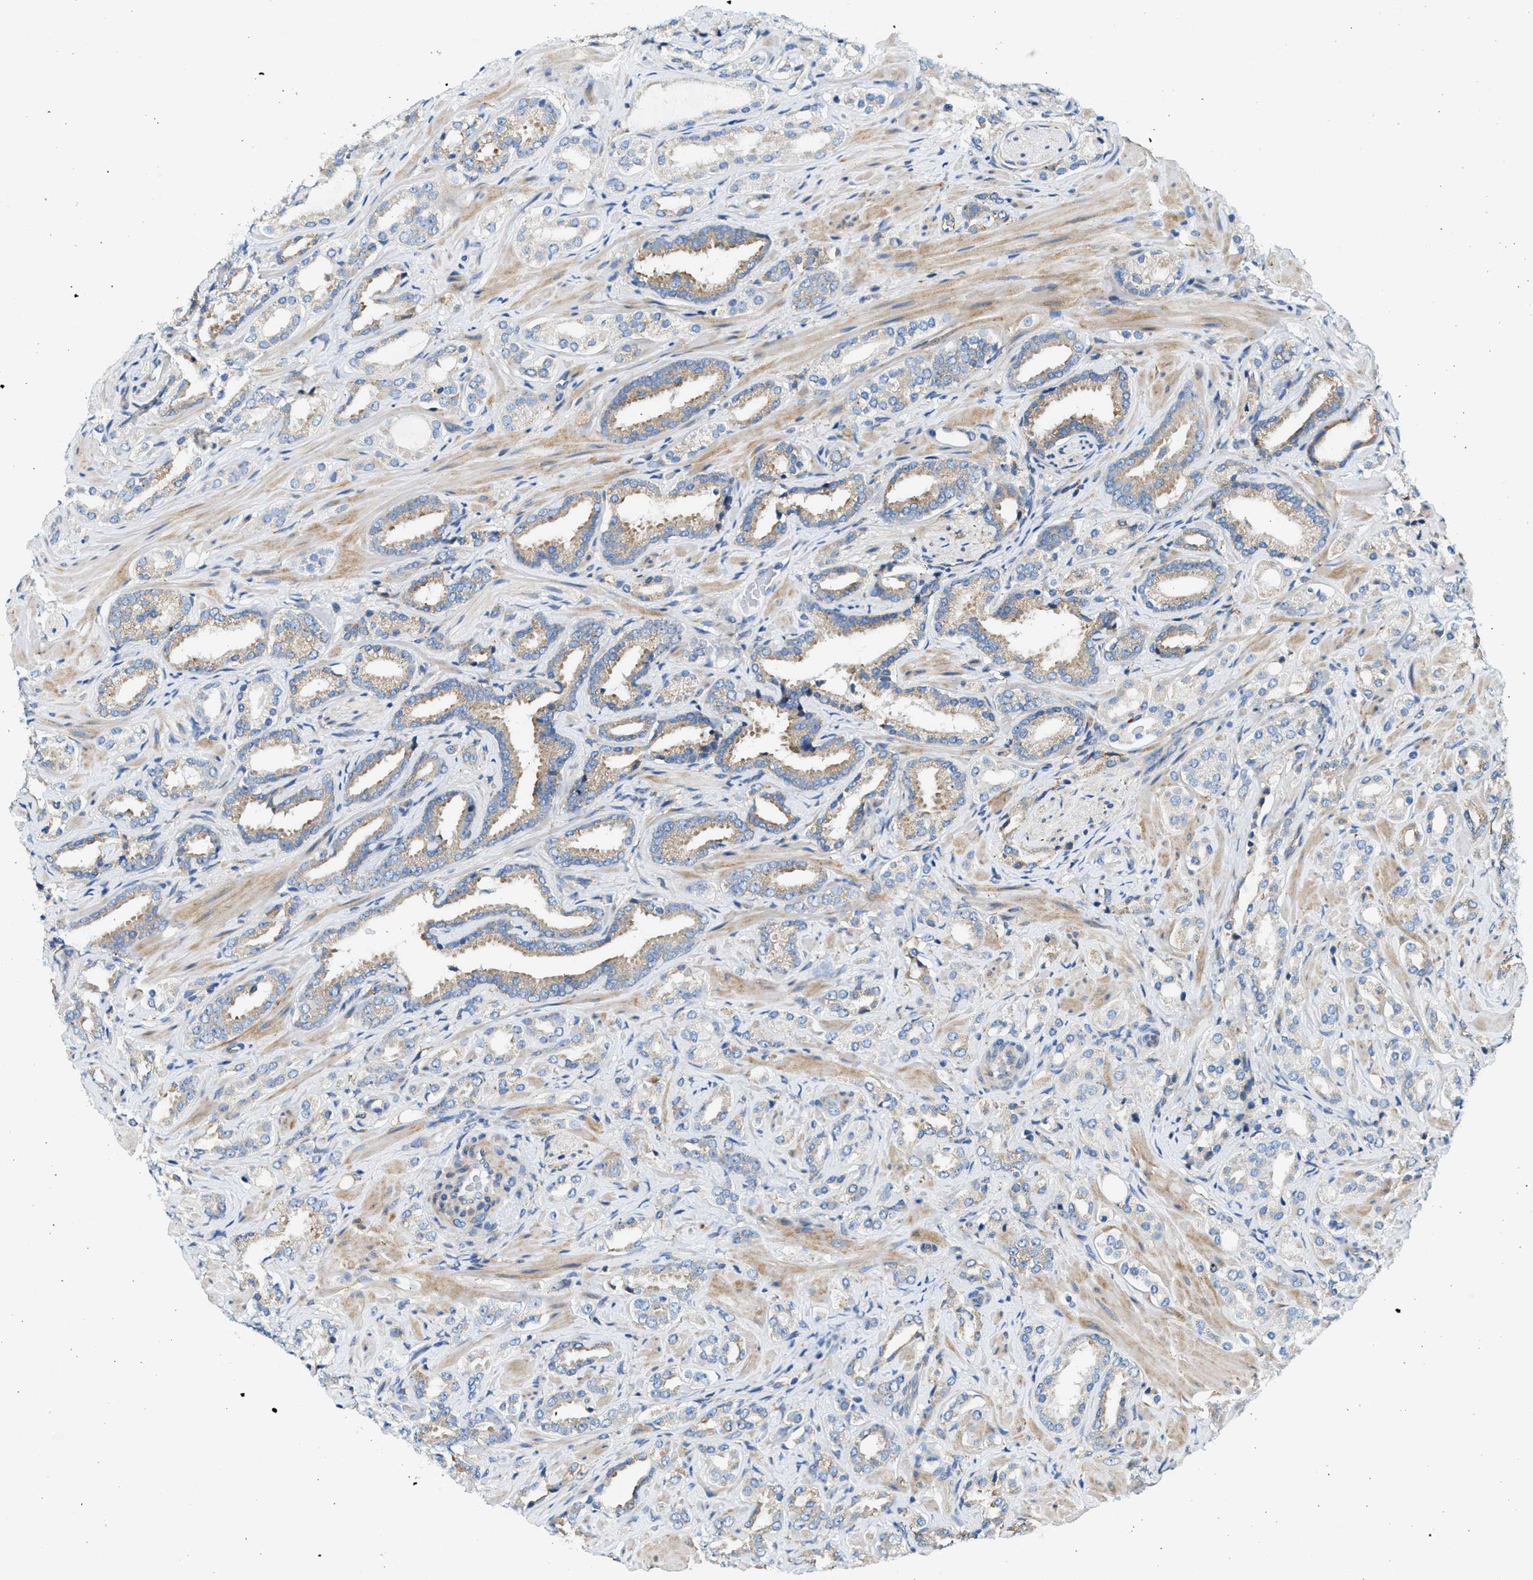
{"staining": {"intensity": "weak", "quantity": "25%-75%", "location": "cytoplasmic/membranous"}, "tissue": "prostate cancer", "cell_type": "Tumor cells", "image_type": "cancer", "snomed": [{"axis": "morphology", "description": "Adenocarcinoma, High grade"}, {"axis": "topography", "description": "Prostate"}], "caption": "DAB (3,3'-diaminobenzidine) immunohistochemical staining of prostate cancer (high-grade adenocarcinoma) shows weak cytoplasmic/membranous protein expression in about 25%-75% of tumor cells. The staining is performed using DAB brown chromogen to label protein expression. The nuclei are counter-stained blue using hematoxylin.", "gene": "CNTN6", "patient": {"sex": "male", "age": 64}}